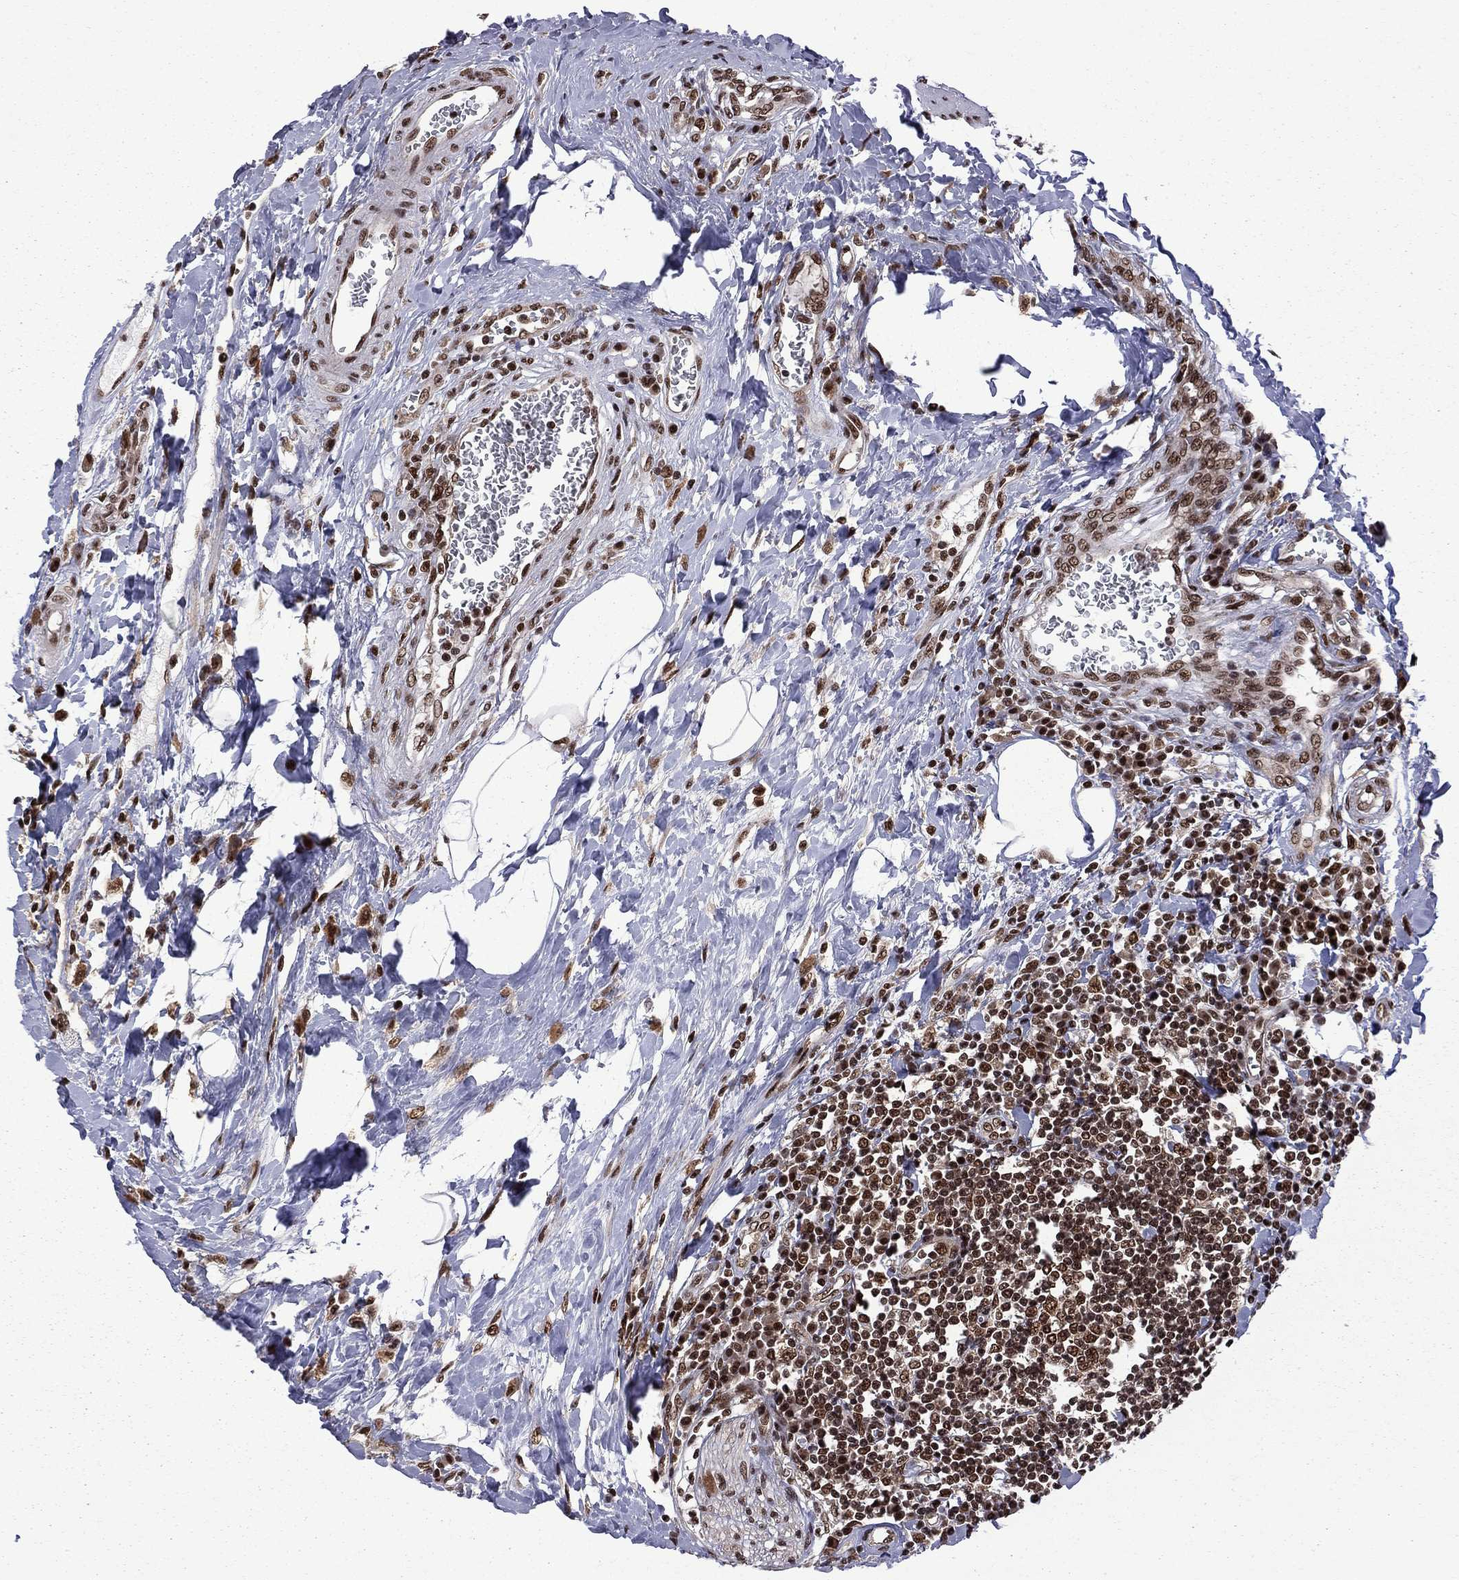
{"staining": {"intensity": "strong", "quantity": ">75%", "location": "nuclear"}, "tissue": "urothelial cancer", "cell_type": "Tumor cells", "image_type": "cancer", "snomed": [{"axis": "morphology", "description": "Urothelial carcinoma, High grade"}, {"axis": "topography", "description": "Urinary bladder"}], "caption": "High-grade urothelial carcinoma was stained to show a protein in brown. There is high levels of strong nuclear positivity in about >75% of tumor cells.", "gene": "MED25", "patient": {"sex": "female", "age": 58}}